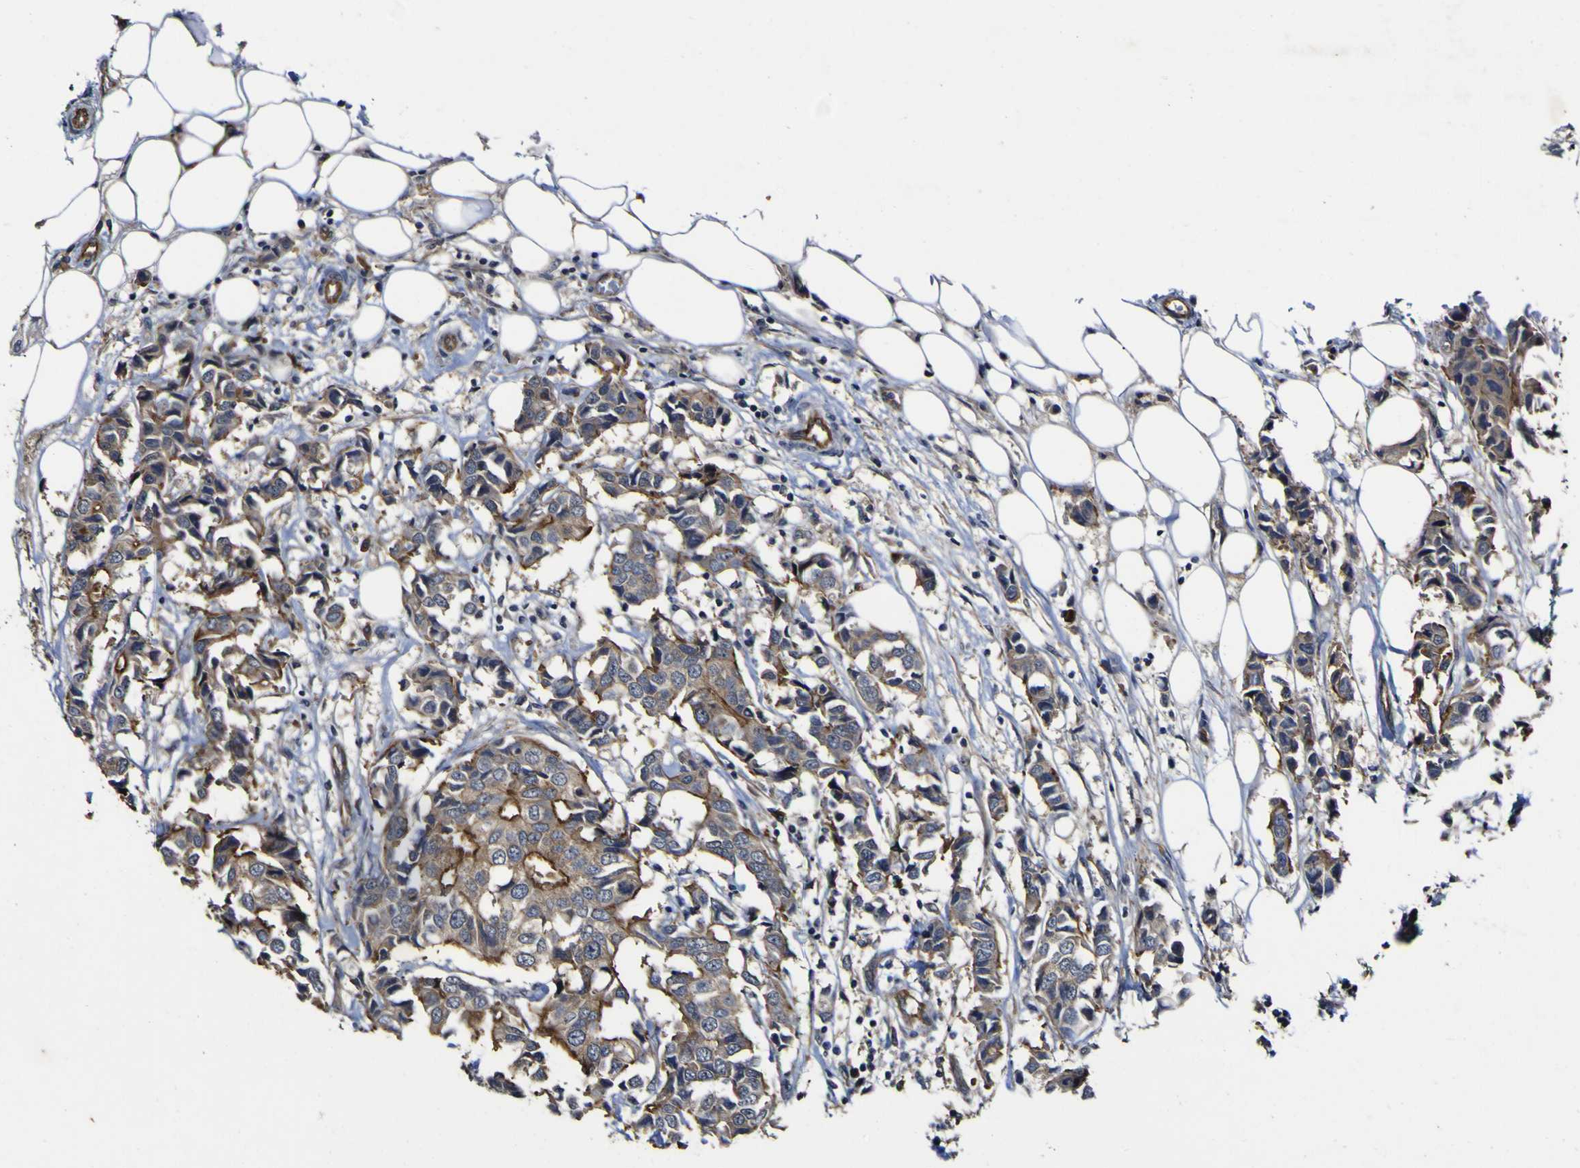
{"staining": {"intensity": "moderate", "quantity": ">75%", "location": "cytoplasmic/membranous"}, "tissue": "breast cancer", "cell_type": "Tumor cells", "image_type": "cancer", "snomed": [{"axis": "morphology", "description": "Duct carcinoma"}, {"axis": "topography", "description": "Breast"}], "caption": "Immunohistochemistry (IHC) (DAB) staining of human breast intraductal carcinoma demonstrates moderate cytoplasmic/membranous protein expression in approximately >75% of tumor cells. (DAB = brown stain, brightfield microscopy at high magnification).", "gene": "CCL2", "patient": {"sex": "female", "age": 80}}